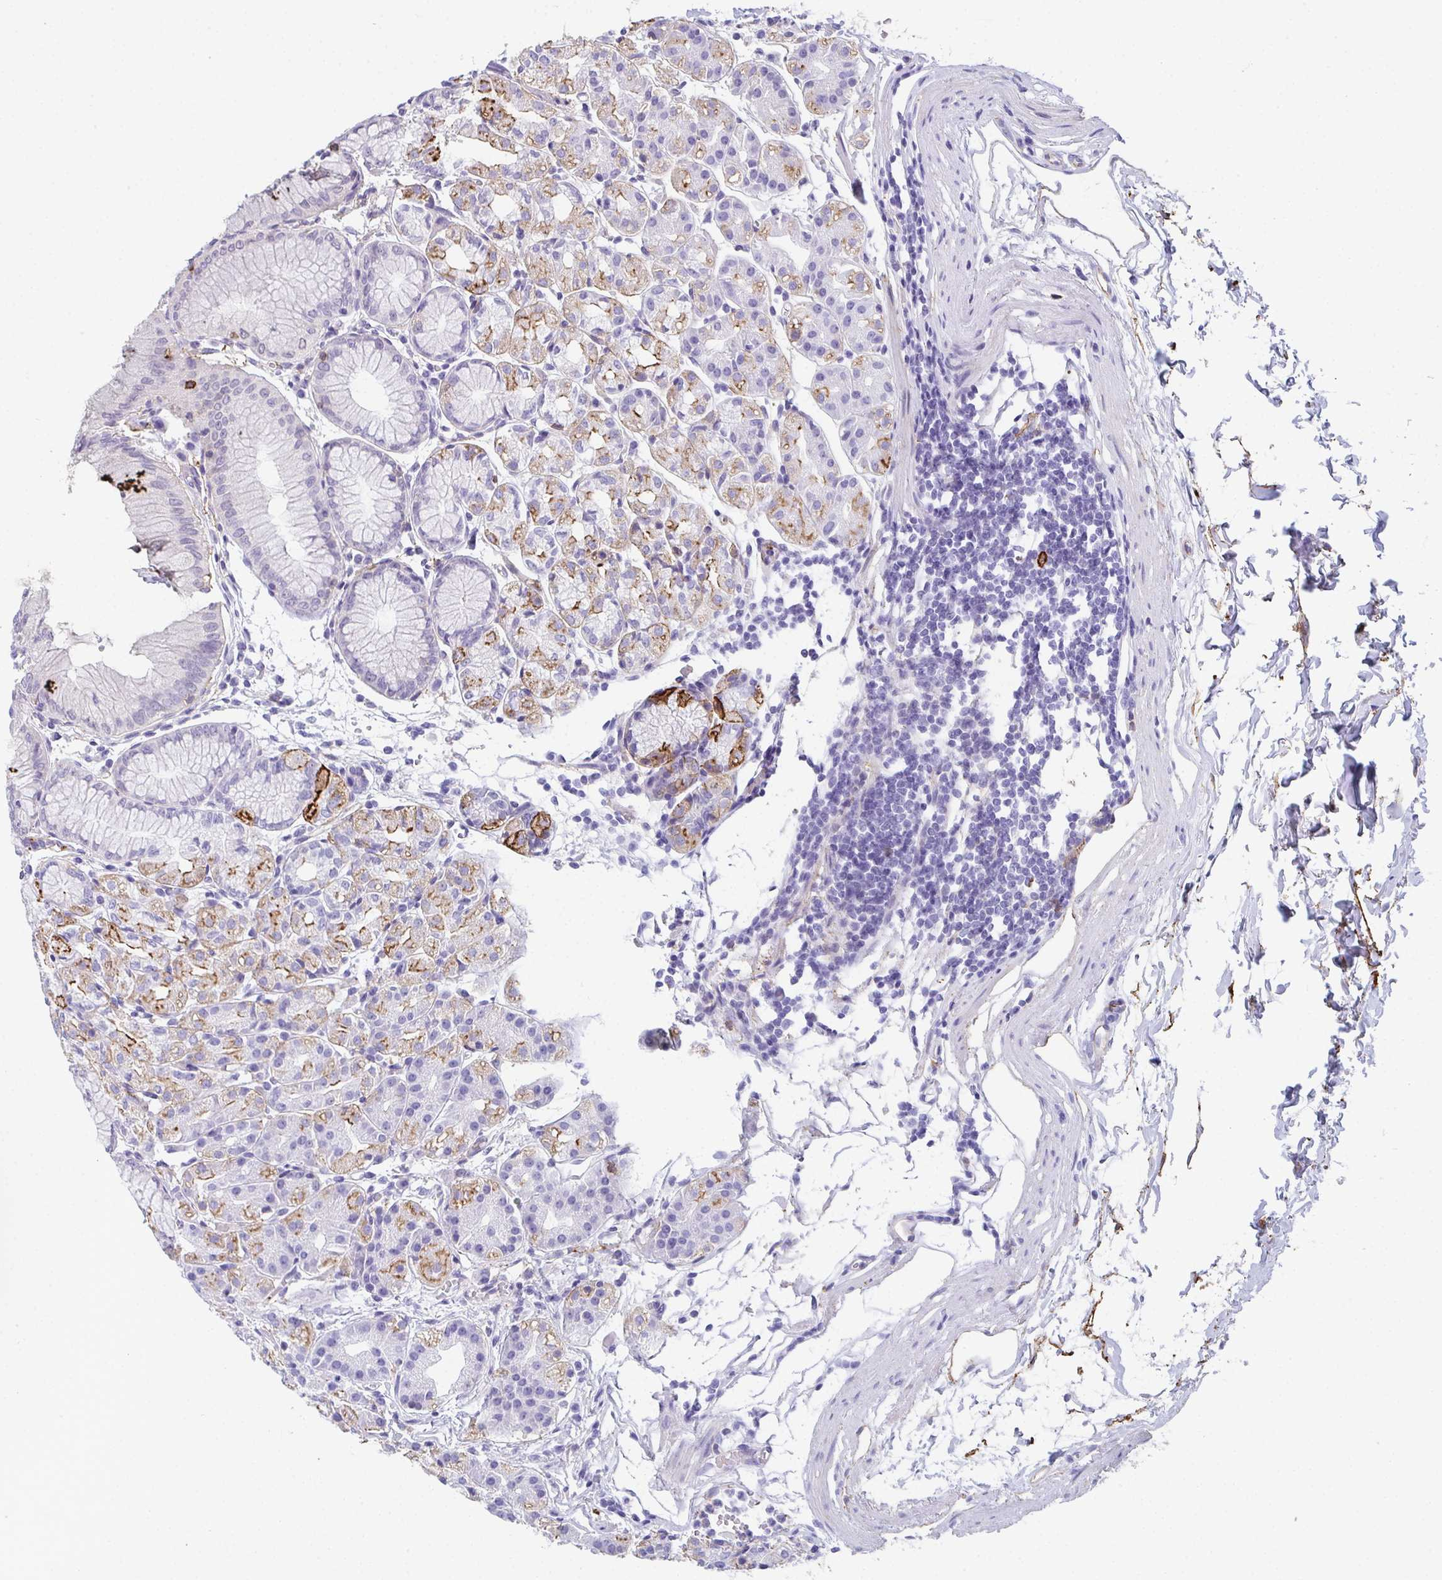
{"staining": {"intensity": "moderate", "quantity": "25%-75%", "location": "cytoplasmic/membranous"}, "tissue": "stomach", "cell_type": "Glandular cells", "image_type": "normal", "snomed": [{"axis": "morphology", "description": "Normal tissue, NOS"}, {"axis": "topography", "description": "Stomach"}], "caption": "Brown immunohistochemical staining in normal stomach displays moderate cytoplasmic/membranous positivity in about 25%-75% of glandular cells.", "gene": "DBN1", "patient": {"sex": "female", "age": 57}}